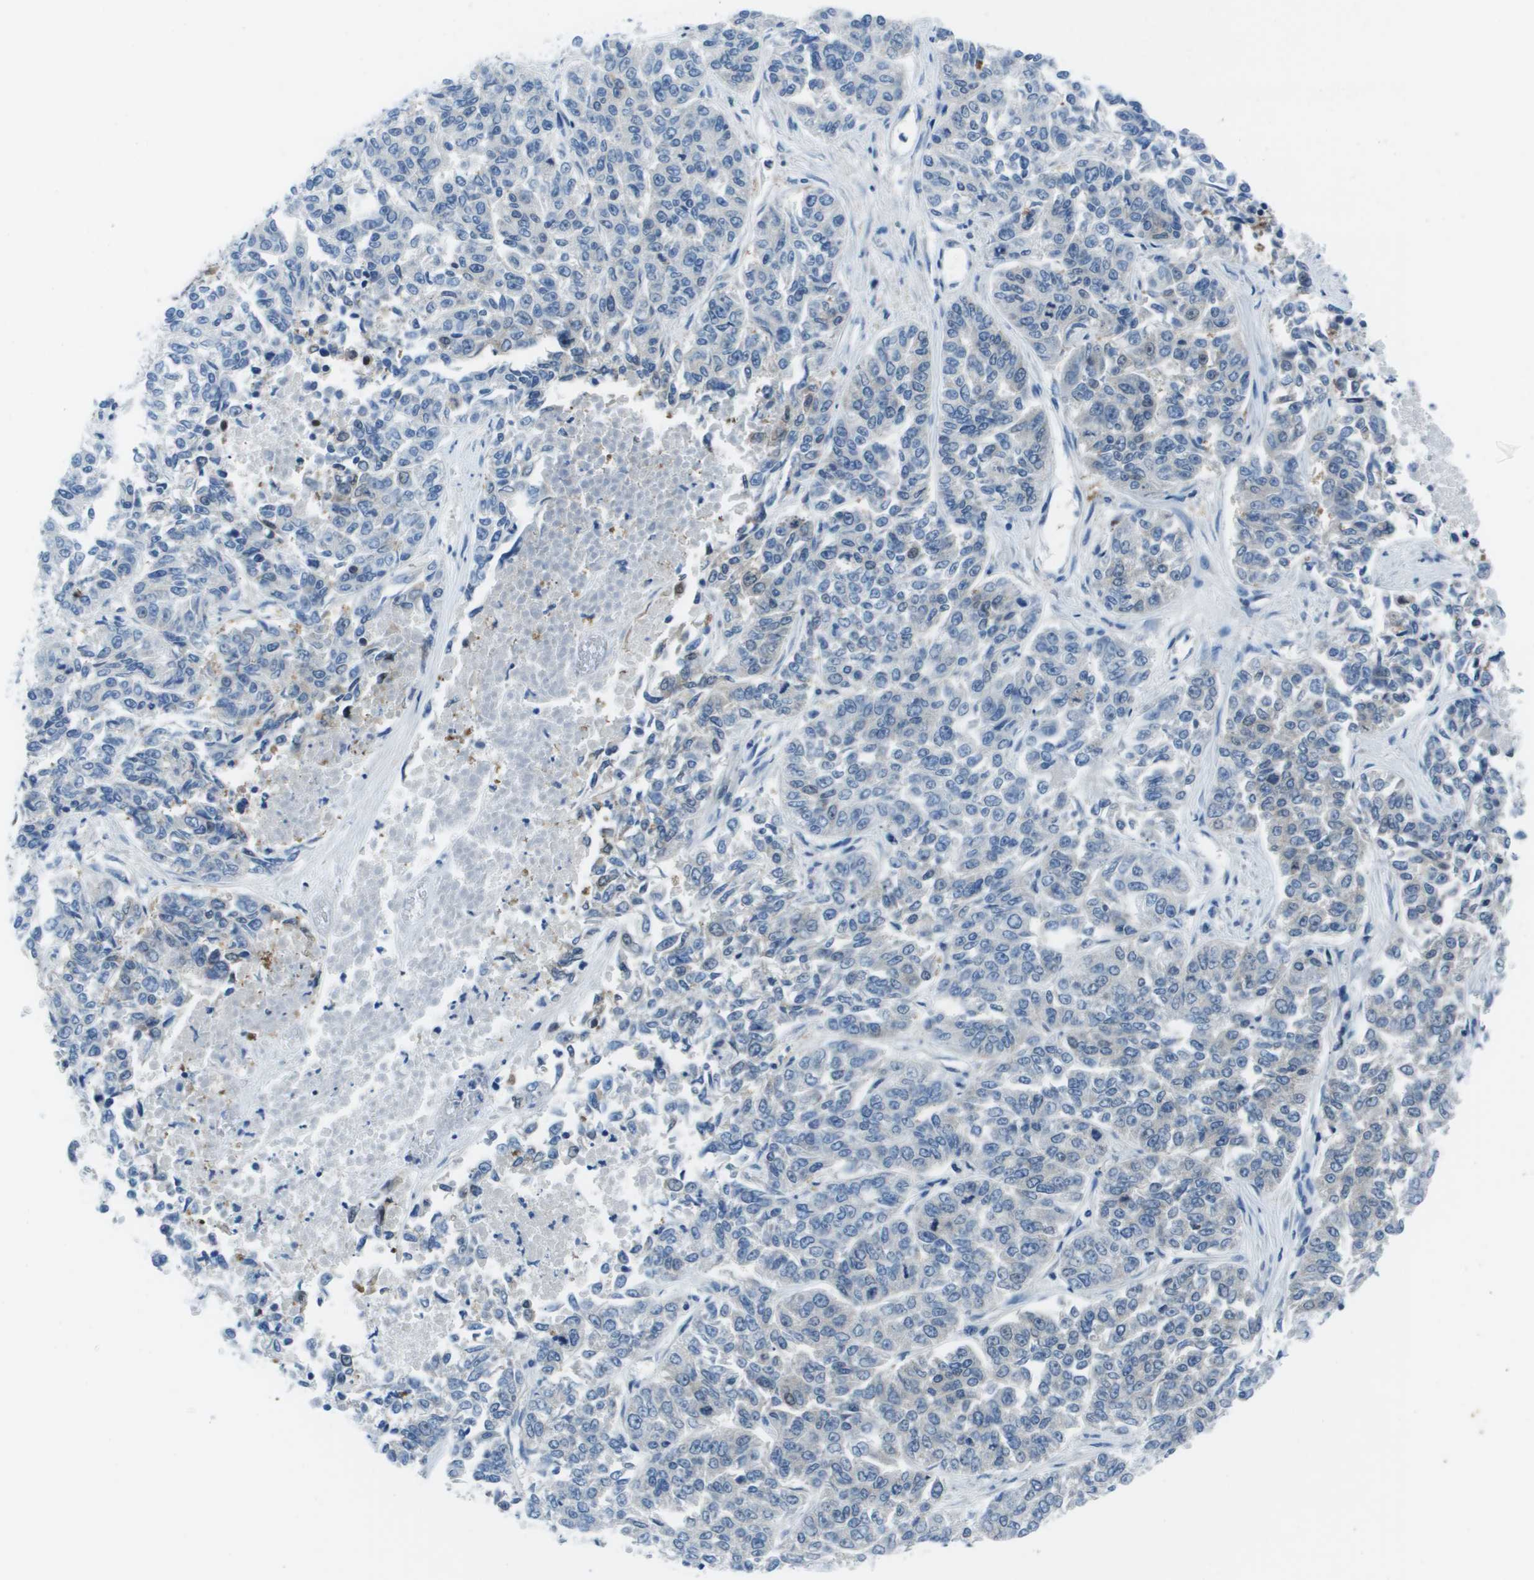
{"staining": {"intensity": "negative", "quantity": "none", "location": "none"}, "tissue": "lung cancer", "cell_type": "Tumor cells", "image_type": "cancer", "snomed": [{"axis": "morphology", "description": "Adenocarcinoma, NOS"}, {"axis": "topography", "description": "Lung"}], "caption": "DAB (3,3'-diaminobenzidine) immunohistochemical staining of human adenocarcinoma (lung) reveals no significant staining in tumor cells. The staining was performed using DAB to visualize the protein expression in brown, while the nuclei were stained in blue with hematoxylin (Magnification: 20x).", "gene": "STIP1", "patient": {"sex": "male", "age": 84}}